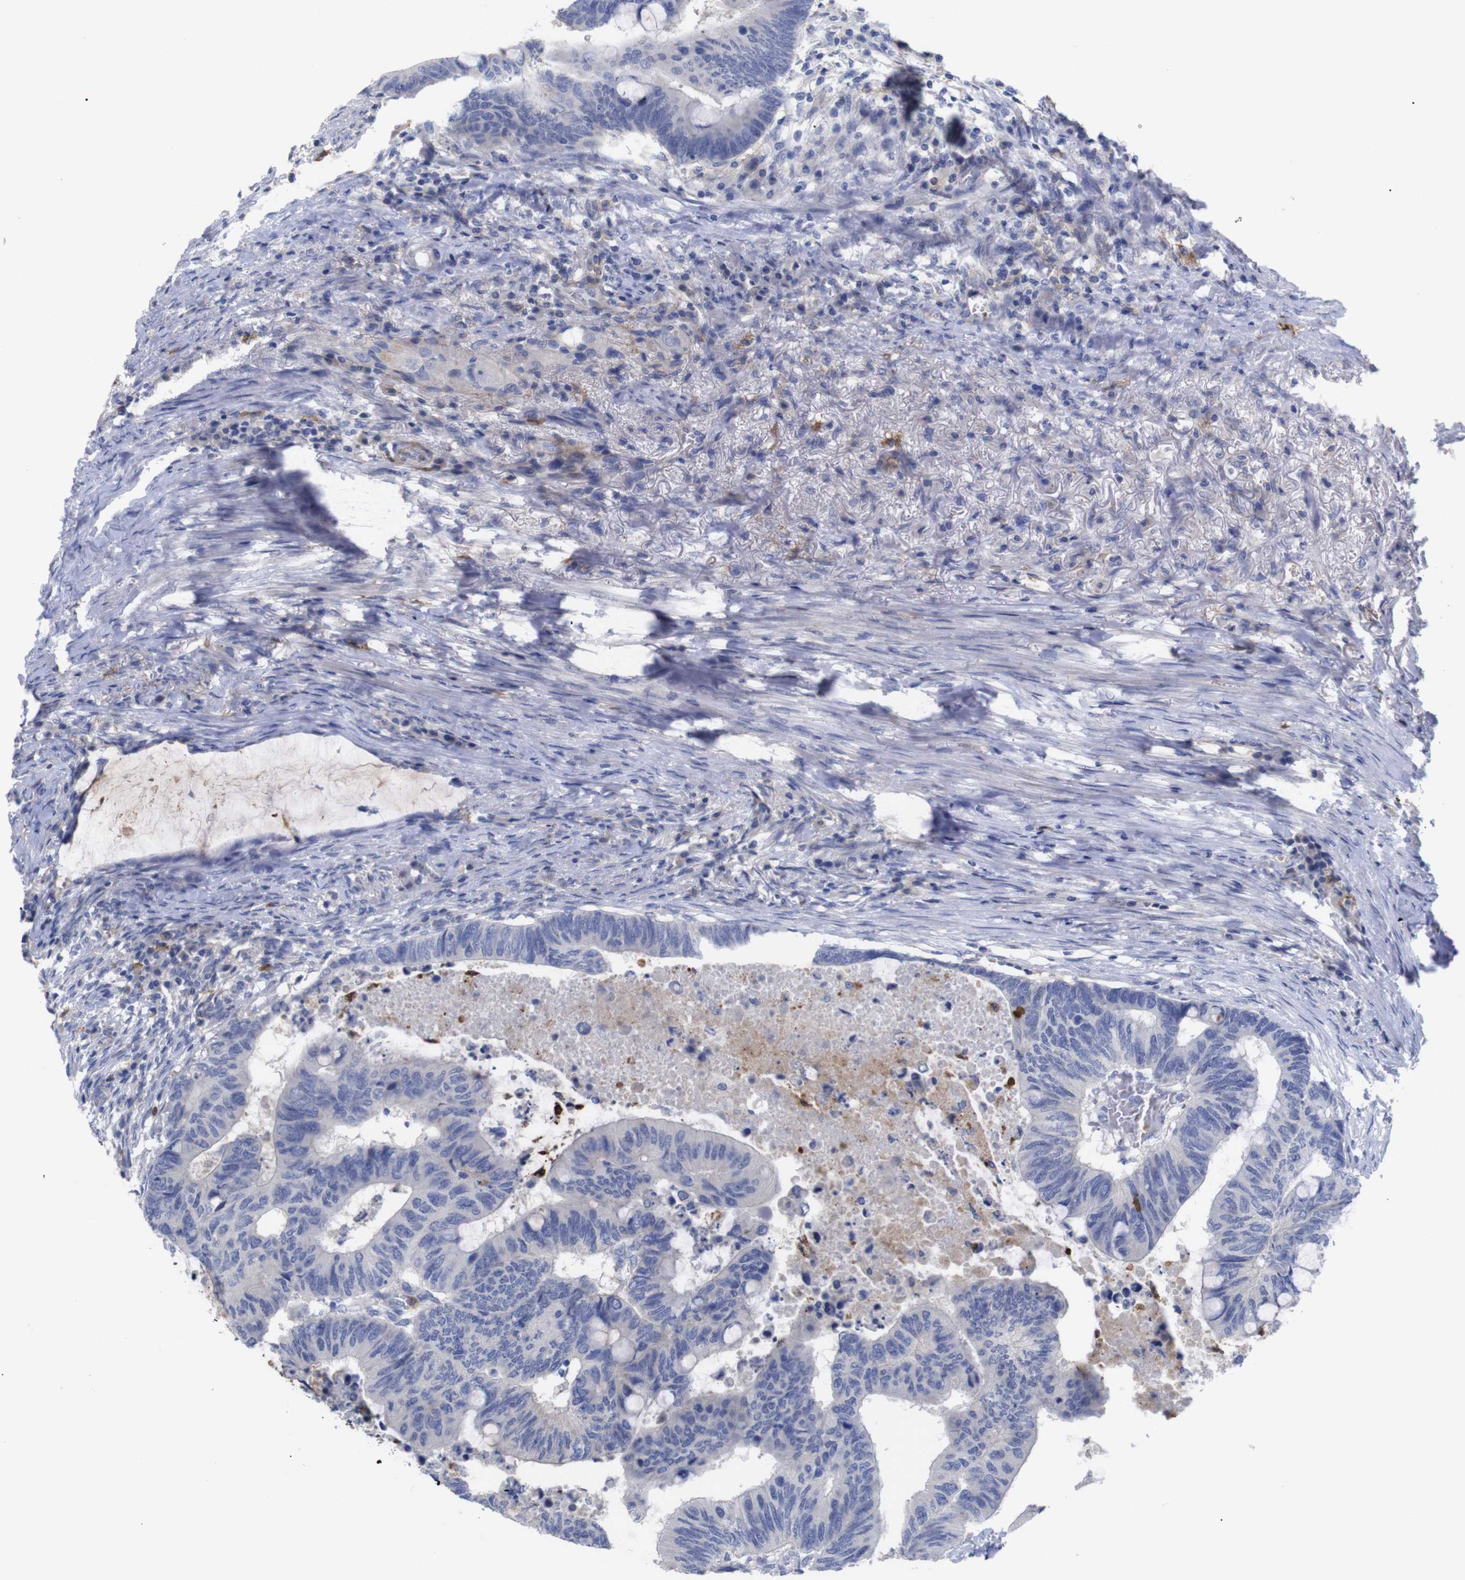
{"staining": {"intensity": "negative", "quantity": "none", "location": "none"}, "tissue": "colorectal cancer", "cell_type": "Tumor cells", "image_type": "cancer", "snomed": [{"axis": "morphology", "description": "Normal tissue, NOS"}, {"axis": "morphology", "description": "Adenocarcinoma, NOS"}, {"axis": "topography", "description": "Rectum"}, {"axis": "topography", "description": "Peripheral nerve tissue"}], "caption": "Immunohistochemistry (IHC) of human adenocarcinoma (colorectal) reveals no positivity in tumor cells.", "gene": "C5AR1", "patient": {"sex": "male", "age": 92}}